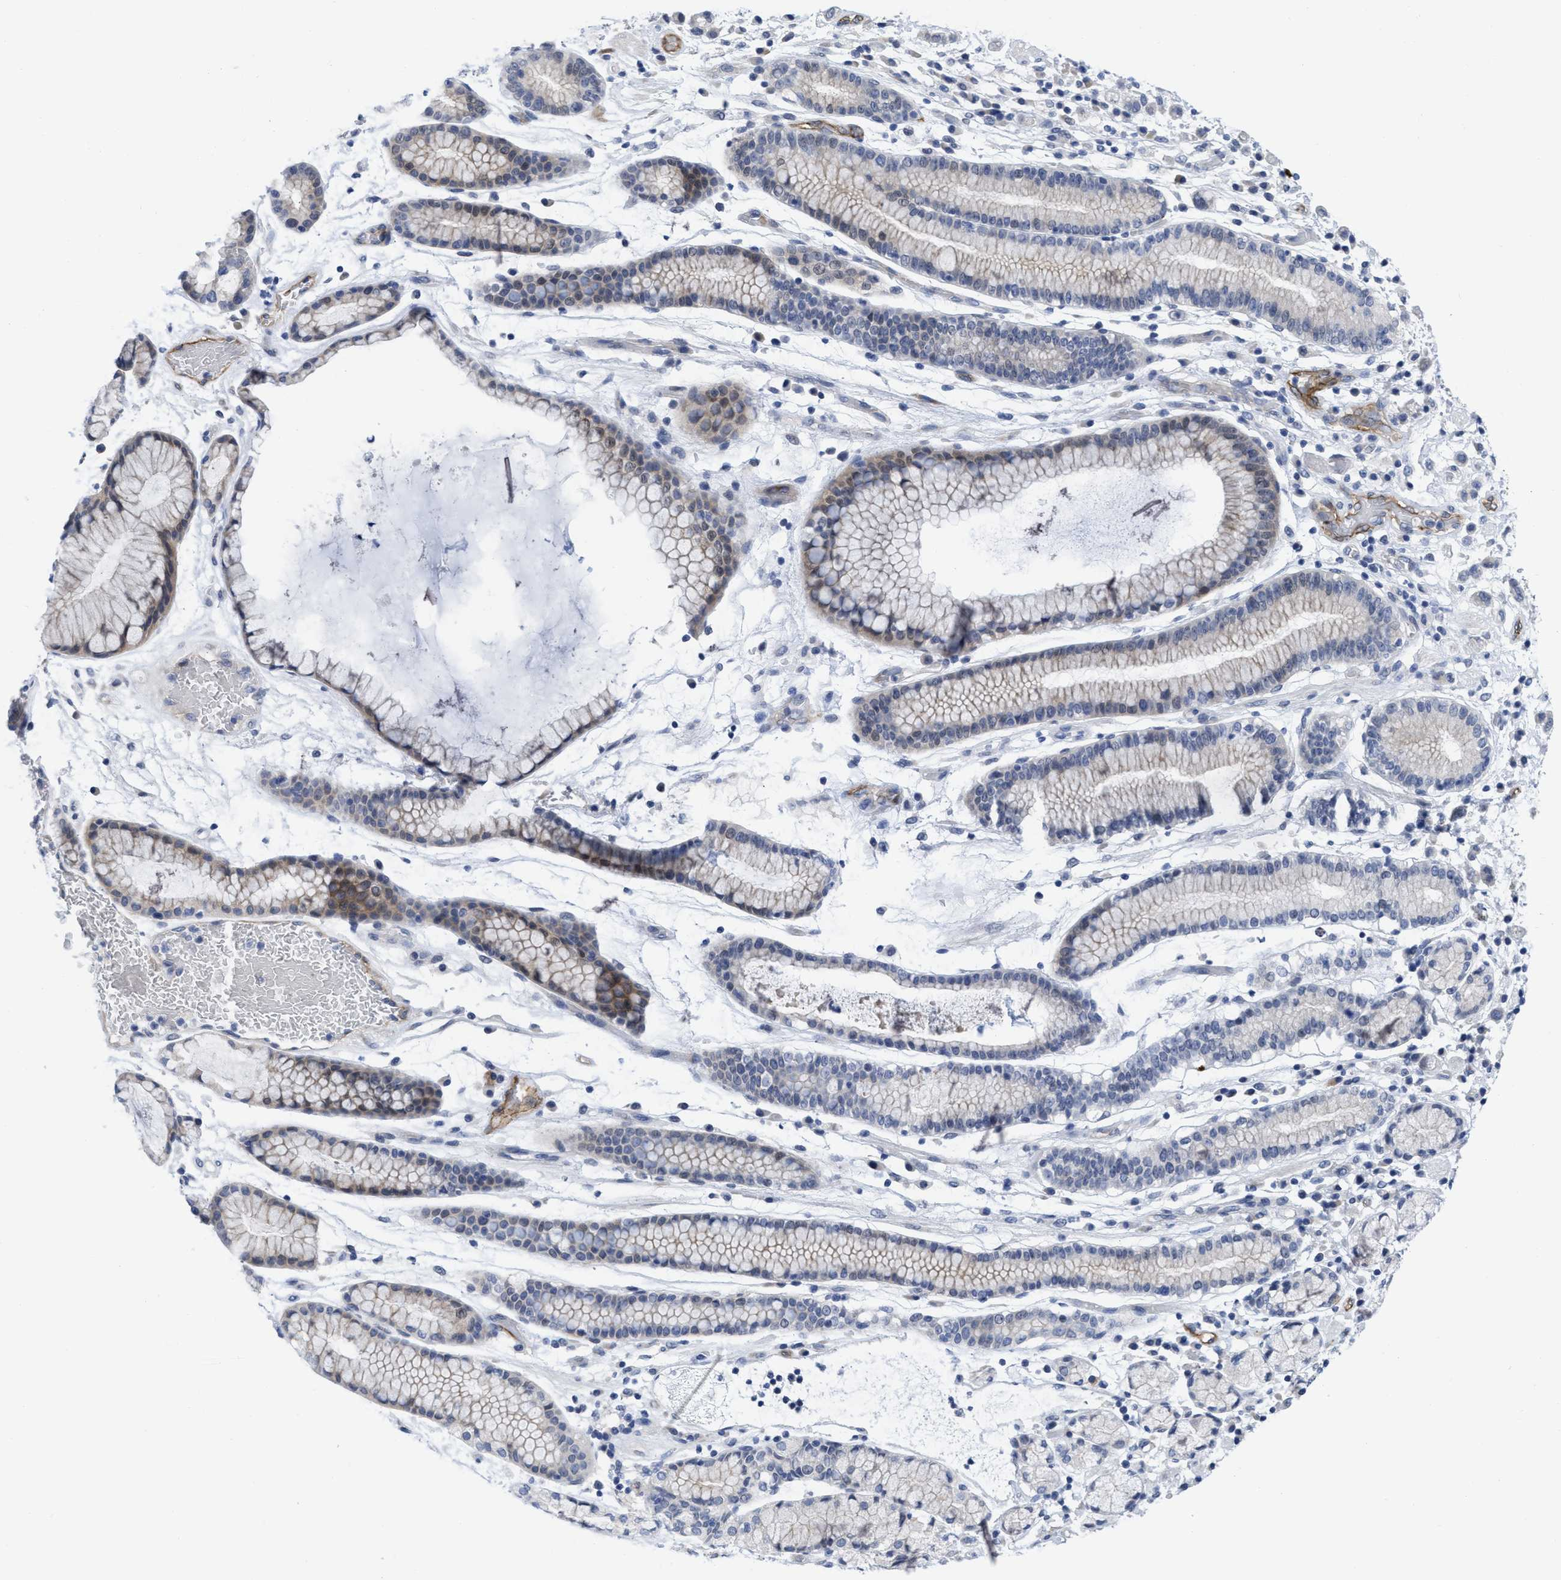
{"staining": {"intensity": "negative", "quantity": "none", "location": "none"}, "tissue": "stomach cancer", "cell_type": "Tumor cells", "image_type": "cancer", "snomed": [{"axis": "morphology", "description": "Adenocarcinoma, NOS"}, {"axis": "topography", "description": "Stomach, lower"}], "caption": "There is no significant expression in tumor cells of adenocarcinoma (stomach).", "gene": "ACKR1", "patient": {"sex": "male", "age": 88}}